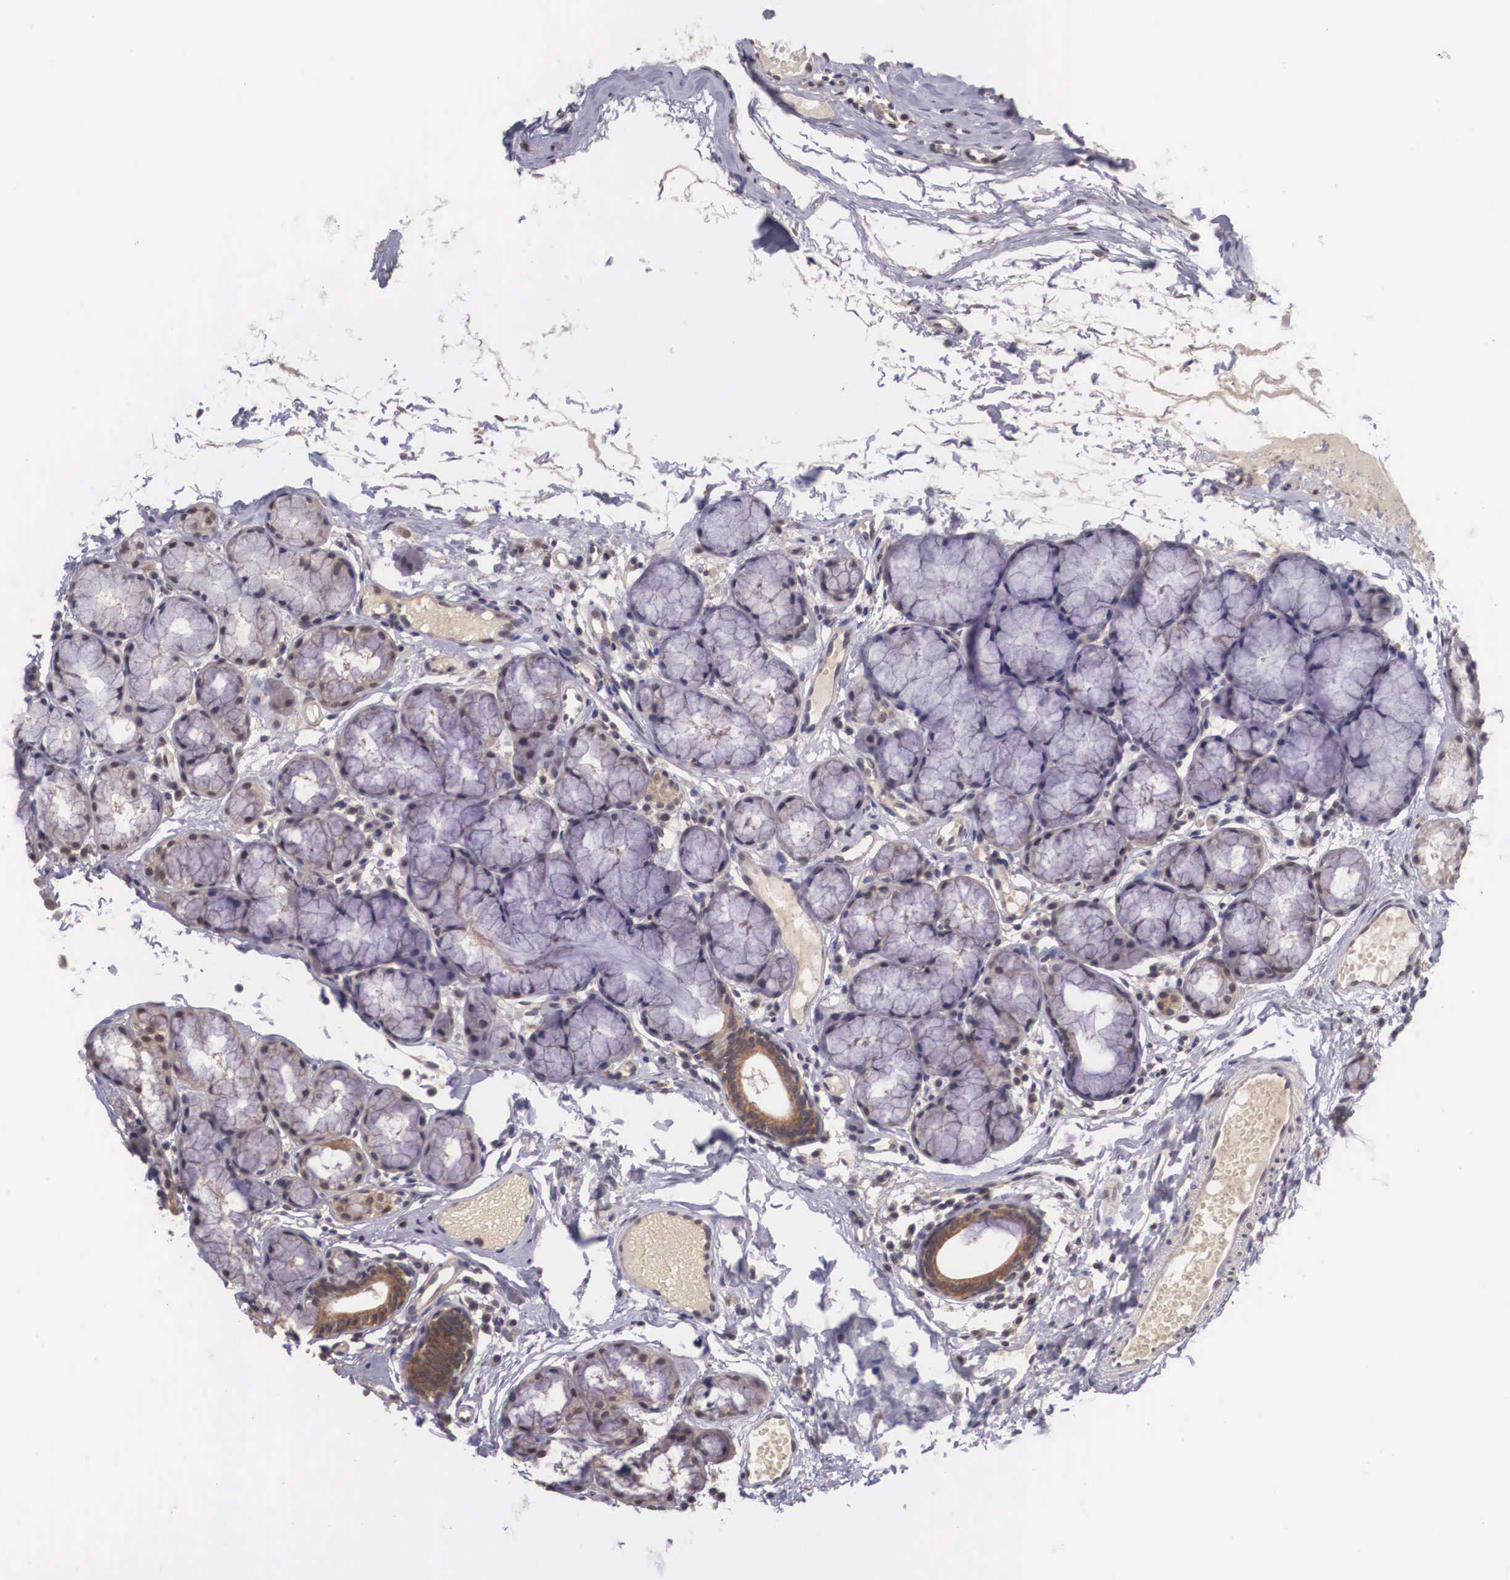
{"staining": {"intensity": "negative", "quantity": "none", "location": "none"}, "tissue": "tonsil", "cell_type": "Germinal center cells", "image_type": "normal", "snomed": [{"axis": "morphology", "description": "Normal tissue, NOS"}, {"axis": "topography", "description": "Tonsil"}], "caption": "High magnification brightfield microscopy of normal tonsil stained with DAB (3,3'-diaminobenzidine) (brown) and counterstained with hematoxylin (blue): germinal center cells show no significant positivity. Nuclei are stained in blue.", "gene": "VASH1", "patient": {"sex": "female", "age": 41}}